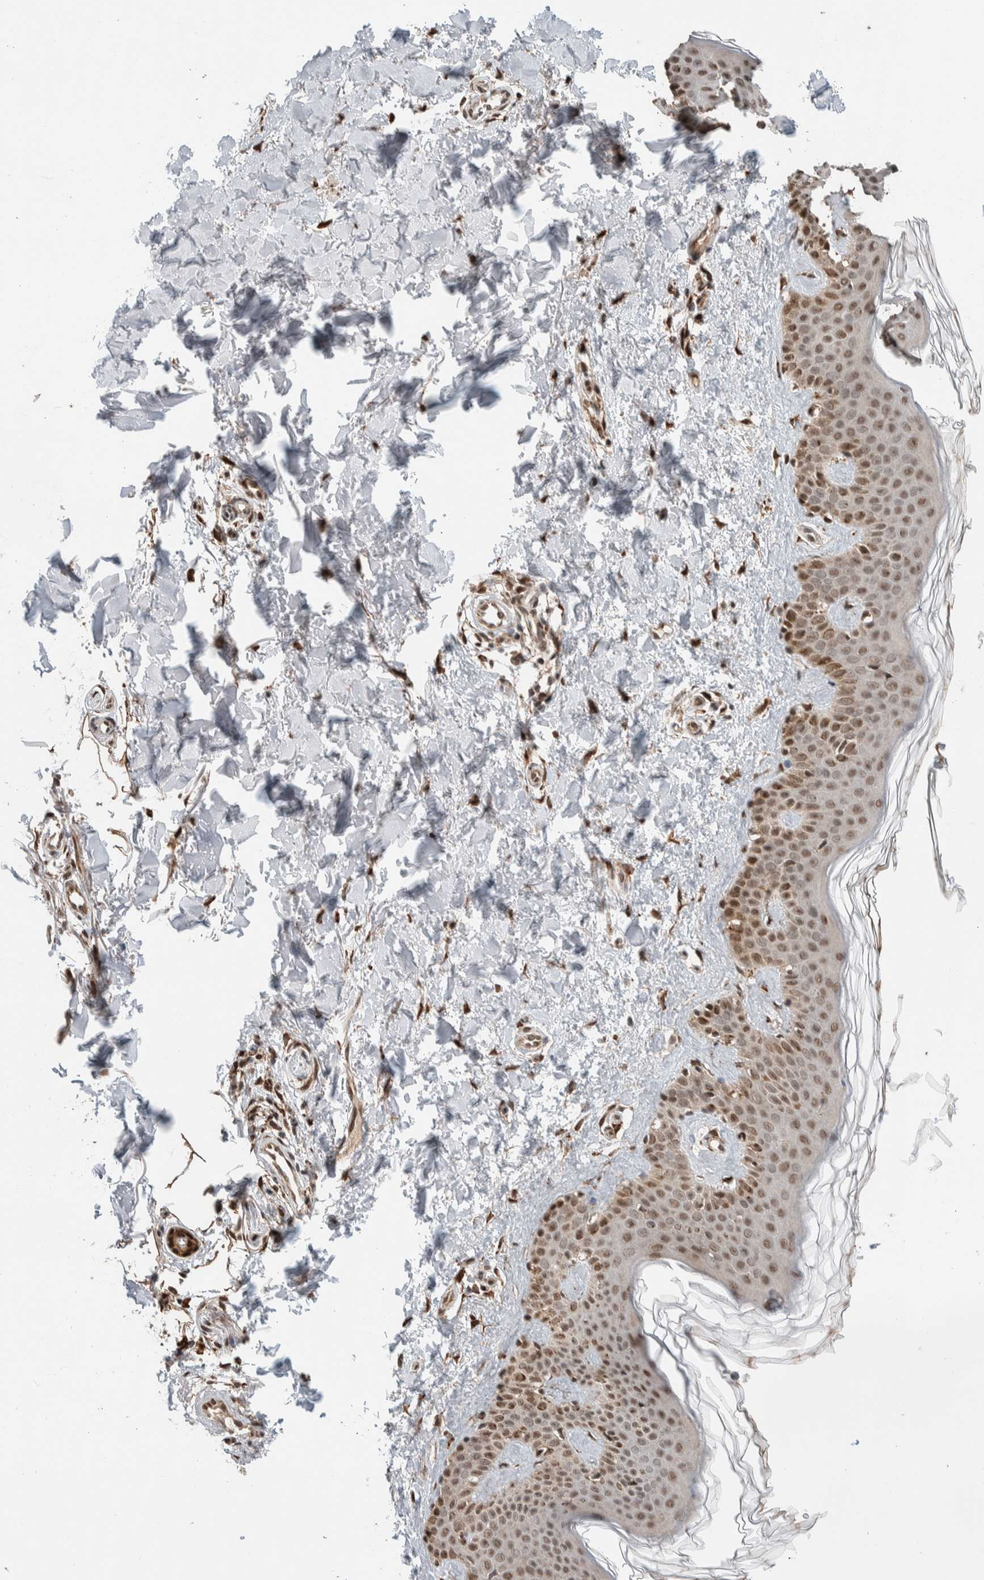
{"staining": {"intensity": "moderate", "quantity": ">75%", "location": "cytoplasmic/membranous,nuclear"}, "tissue": "skin", "cell_type": "Fibroblasts", "image_type": "normal", "snomed": [{"axis": "morphology", "description": "Normal tissue, NOS"}, {"axis": "topography", "description": "Skin"}], "caption": "This is a histology image of immunohistochemistry (IHC) staining of unremarkable skin, which shows moderate staining in the cytoplasmic/membranous,nuclear of fibroblasts.", "gene": "TNRC18", "patient": {"sex": "male", "age": 67}}